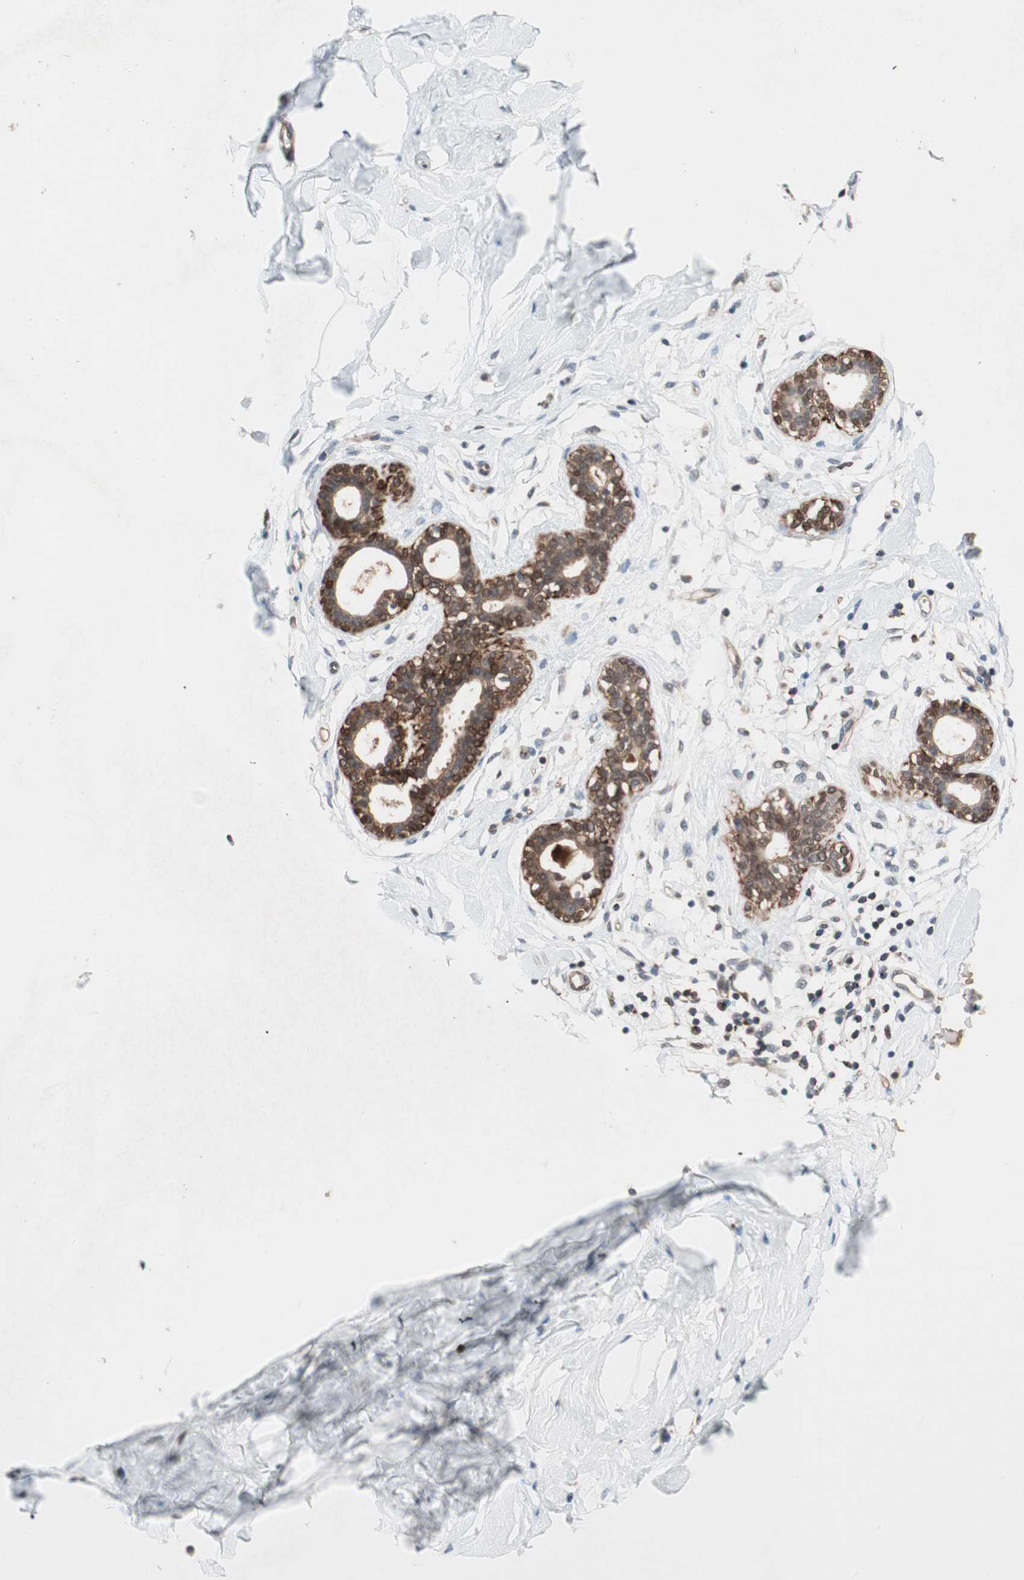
{"staining": {"intensity": "weak", "quantity": "25%-75%", "location": "nuclear"}, "tissue": "breast", "cell_type": "Adipocytes", "image_type": "normal", "snomed": [{"axis": "morphology", "description": "Normal tissue, NOS"}, {"axis": "topography", "description": "Breast"}], "caption": "Breast stained for a protein (brown) shows weak nuclear positive positivity in approximately 25%-75% of adipocytes.", "gene": "P3R3URF", "patient": {"sex": "female", "age": 23}}